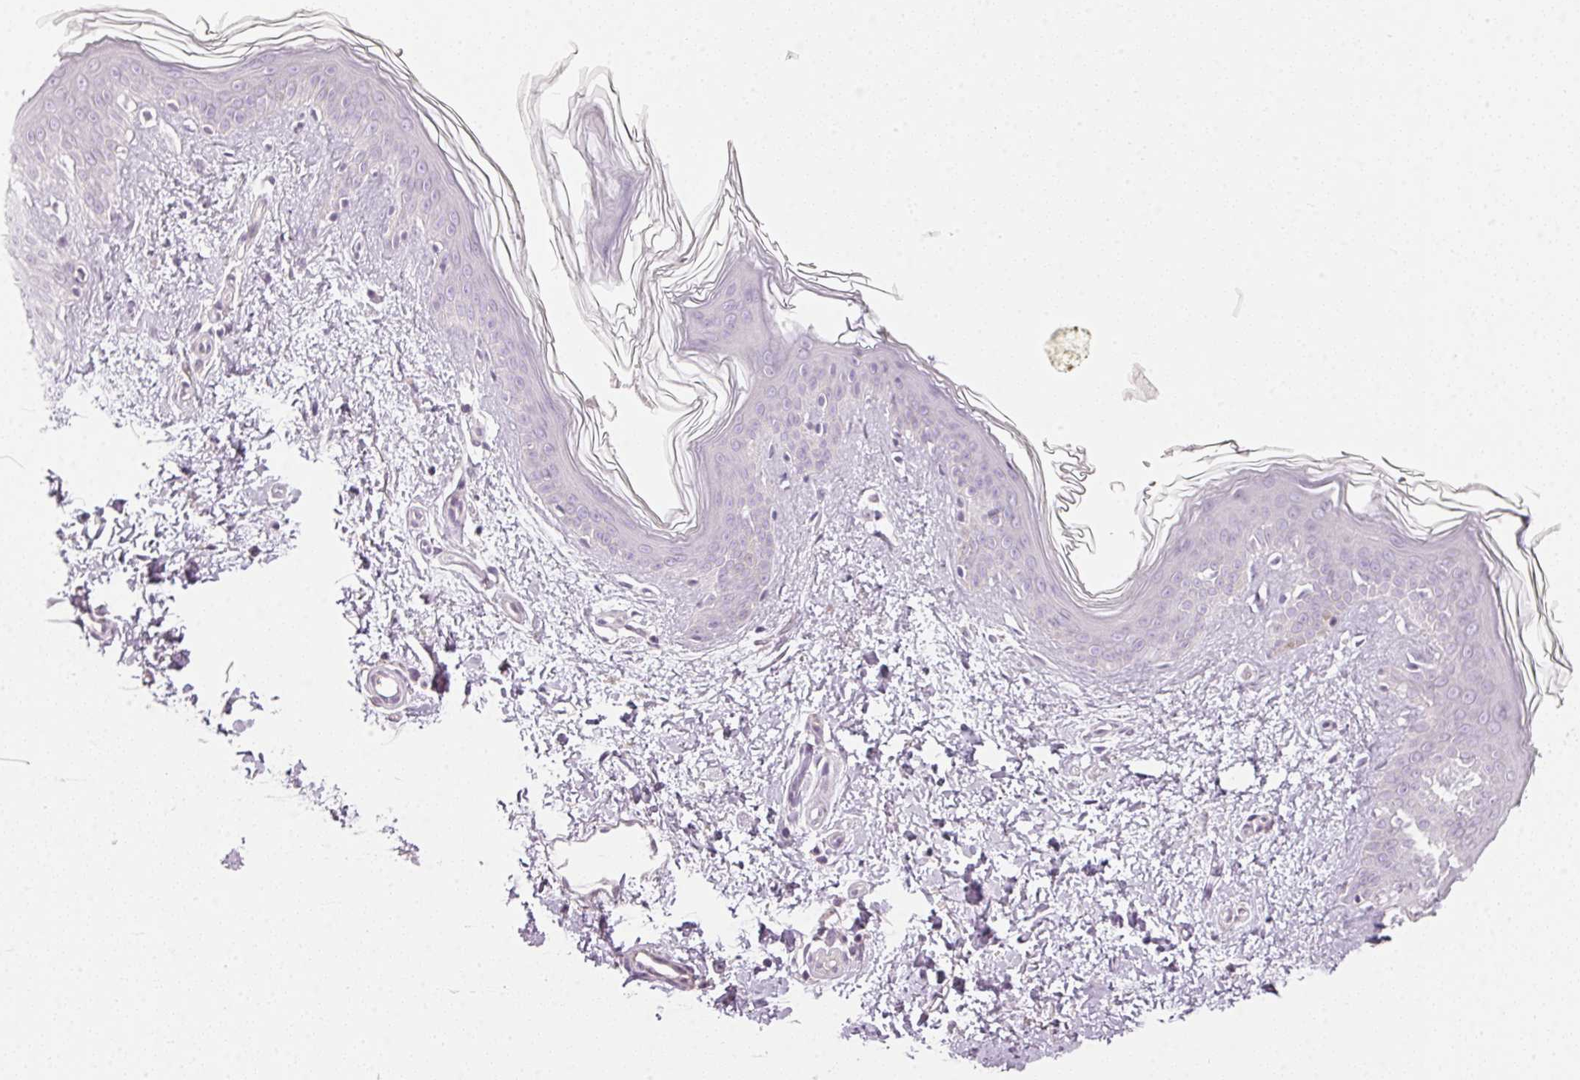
{"staining": {"intensity": "negative", "quantity": "none", "location": "none"}, "tissue": "skin", "cell_type": "Fibroblasts", "image_type": "normal", "snomed": [{"axis": "morphology", "description": "Normal tissue, NOS"}, {"axis": "topography", "description": "Skin"}], "caption": "Immunohistochemistry (IHC) micrograph of benign skin: skin stained with DAB (3,3'-diaminobenzidine) reveals no significant protein staining in fibroblasts.", "gene": "RAX2", "patient": {"sex": "female", "age": 41}}